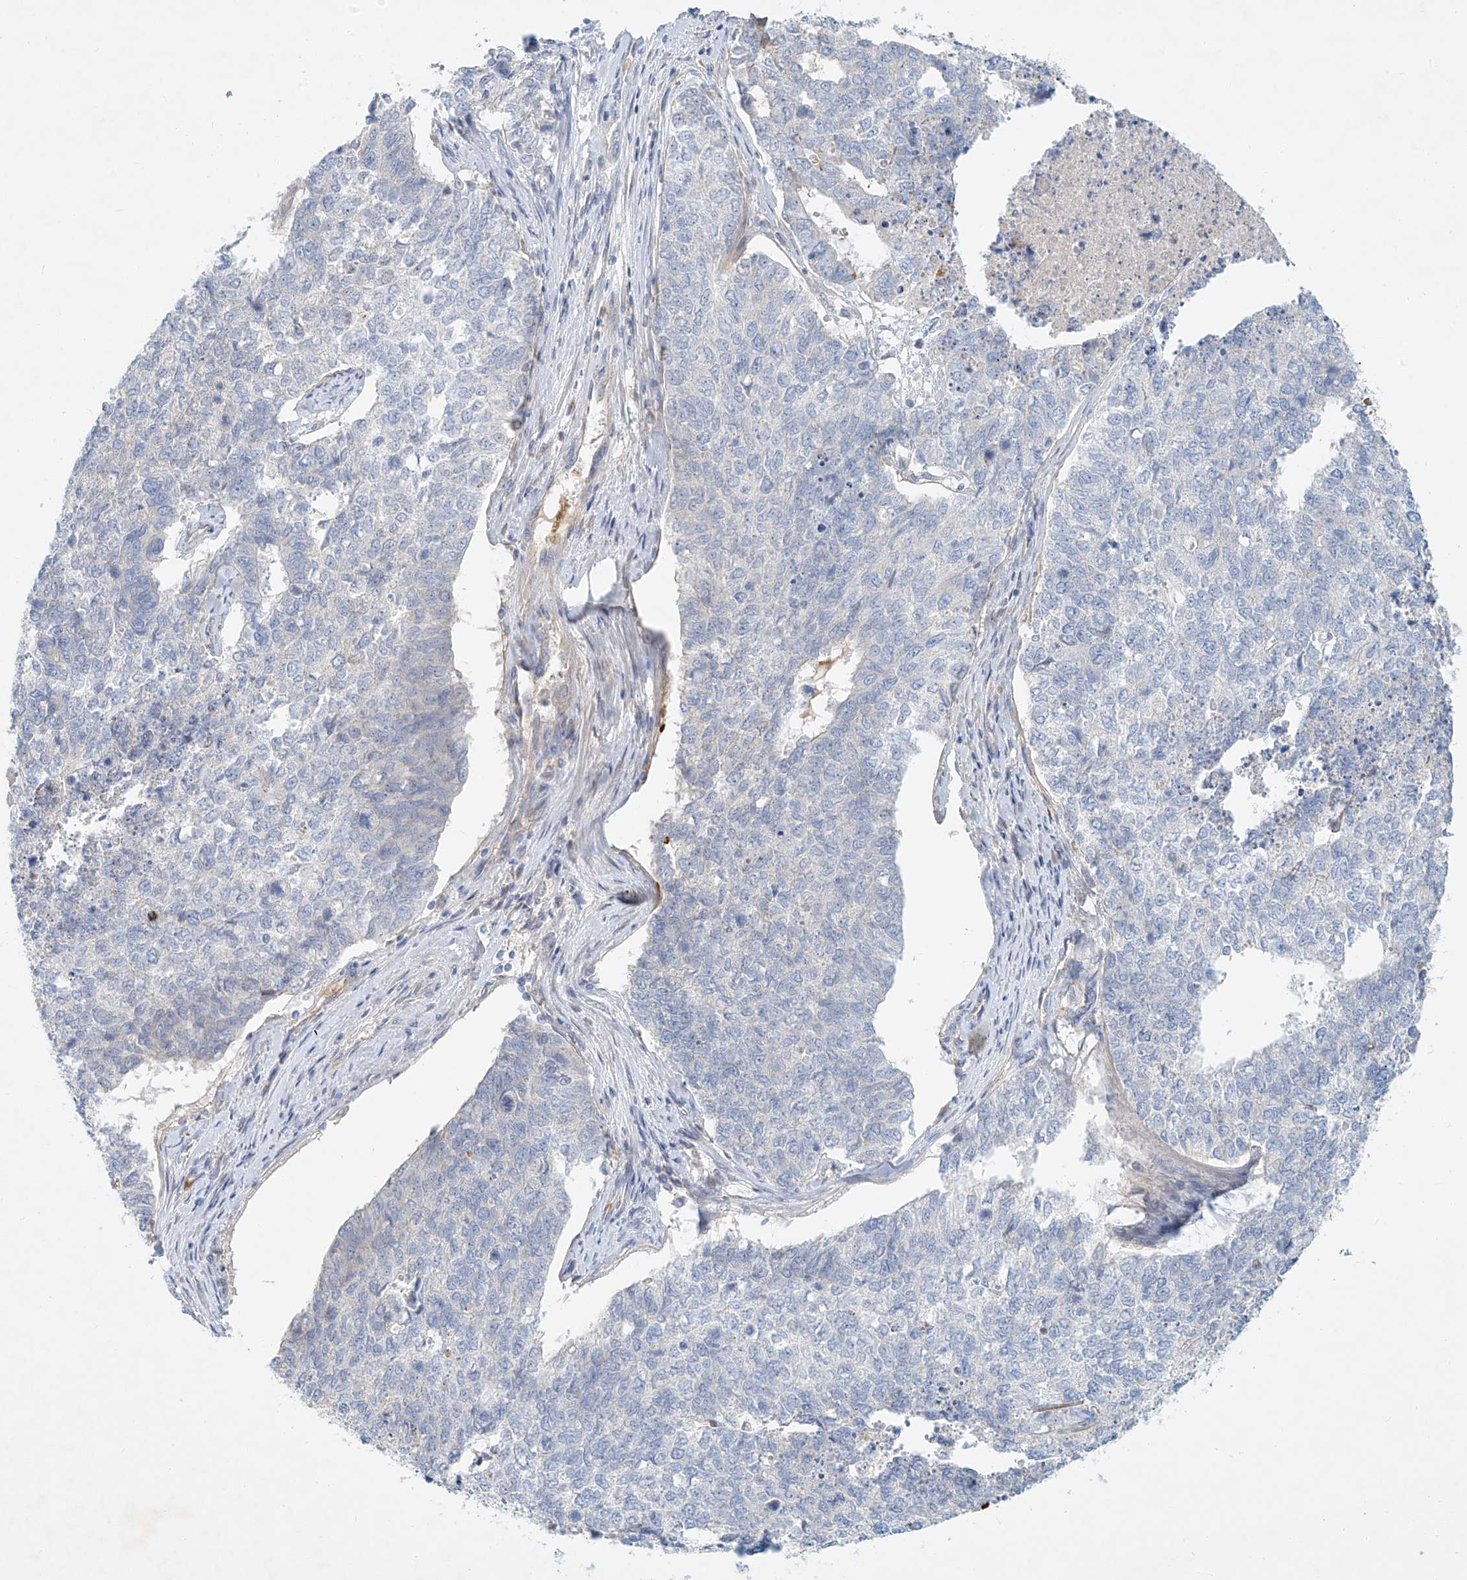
{"staining": {"intensity": "negative", "quantity": "none", "location": "none"}, "tissue": "cervical cancer", "cell_type": "Tumor cells", "image_type": "cancer", "snomed": [{"axis": "morphology", "description": "Squamous cell carcinoma, NOS"}, {"axis": "topography", "description": "Cervix"}], "caption": "Immunohistochemistry (IHC) of cervical cancer displays no expression in tumor cells. (Stains: DAB IHC with hematoxylin counter stain, Microscopy: brightfield microscopy at high magnification).", "gene": "SYTL3", "patient": {"sex": "female", "age": 63}}